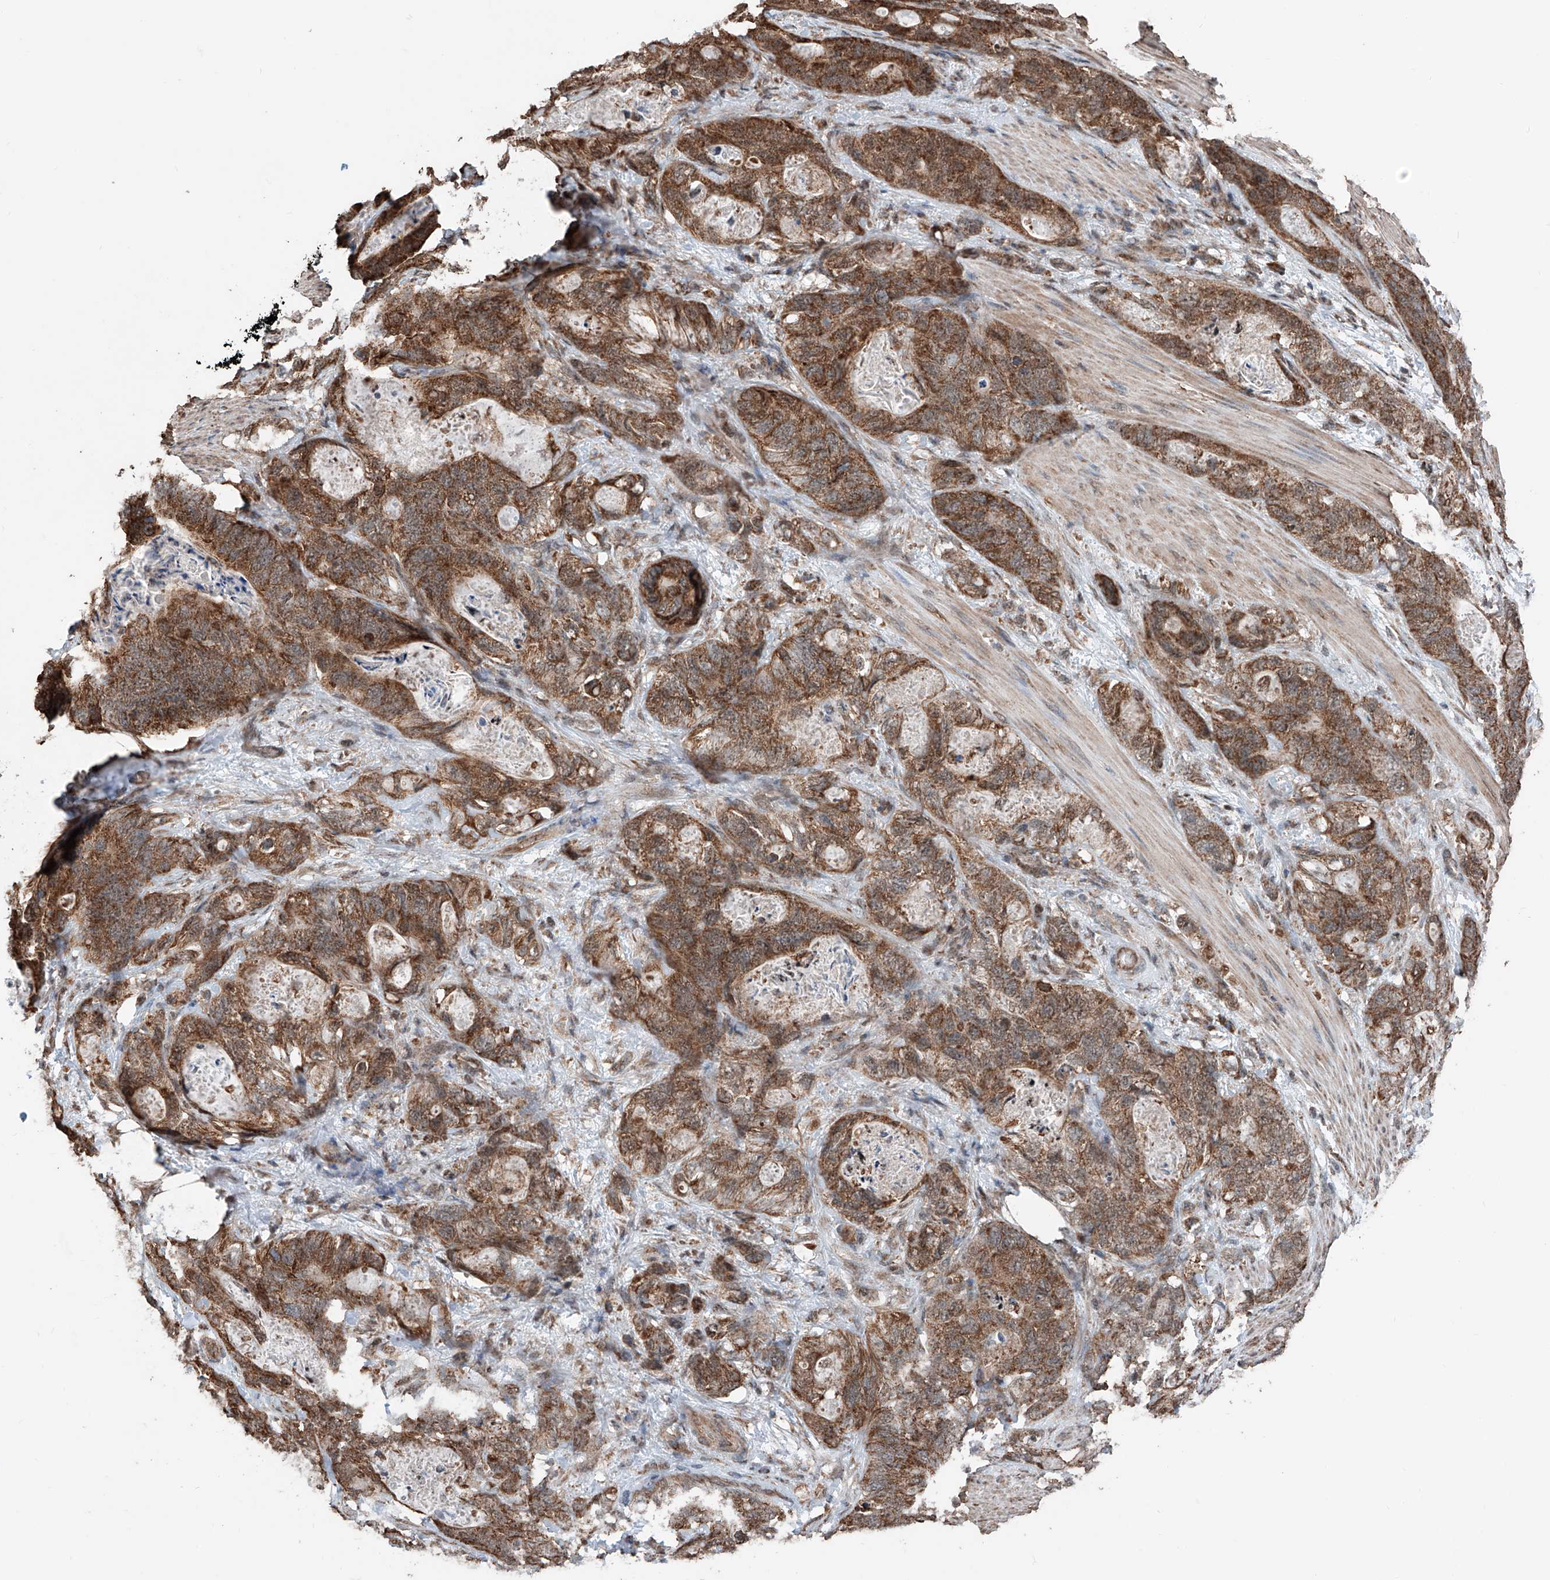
{"staining": {"intensity": "moderate", "quantity": ">75%", "location": "cytoplasmic/membranous"}, "tissue": "stomach cancer", "cell_type": "Tumor cells", "image_type": "cancer", "snomed": [{"axis": "morphology", "description": "Normal tissue, NOS"}, {"axis": "morphology", "description": "Adenocarcinoma, NOS"}, {"axis": "topography", "description": "Stomach"}], "caption": "A histopathology image showing moderate cytoplasmic/membranous staining in about >75% of tumor cells in stomach cancer (adenocarcinoma), as visualized by brown immunohistochemical staining.", "gene": "ZNF445", "patient": {"sex": "female", "age": 89}}